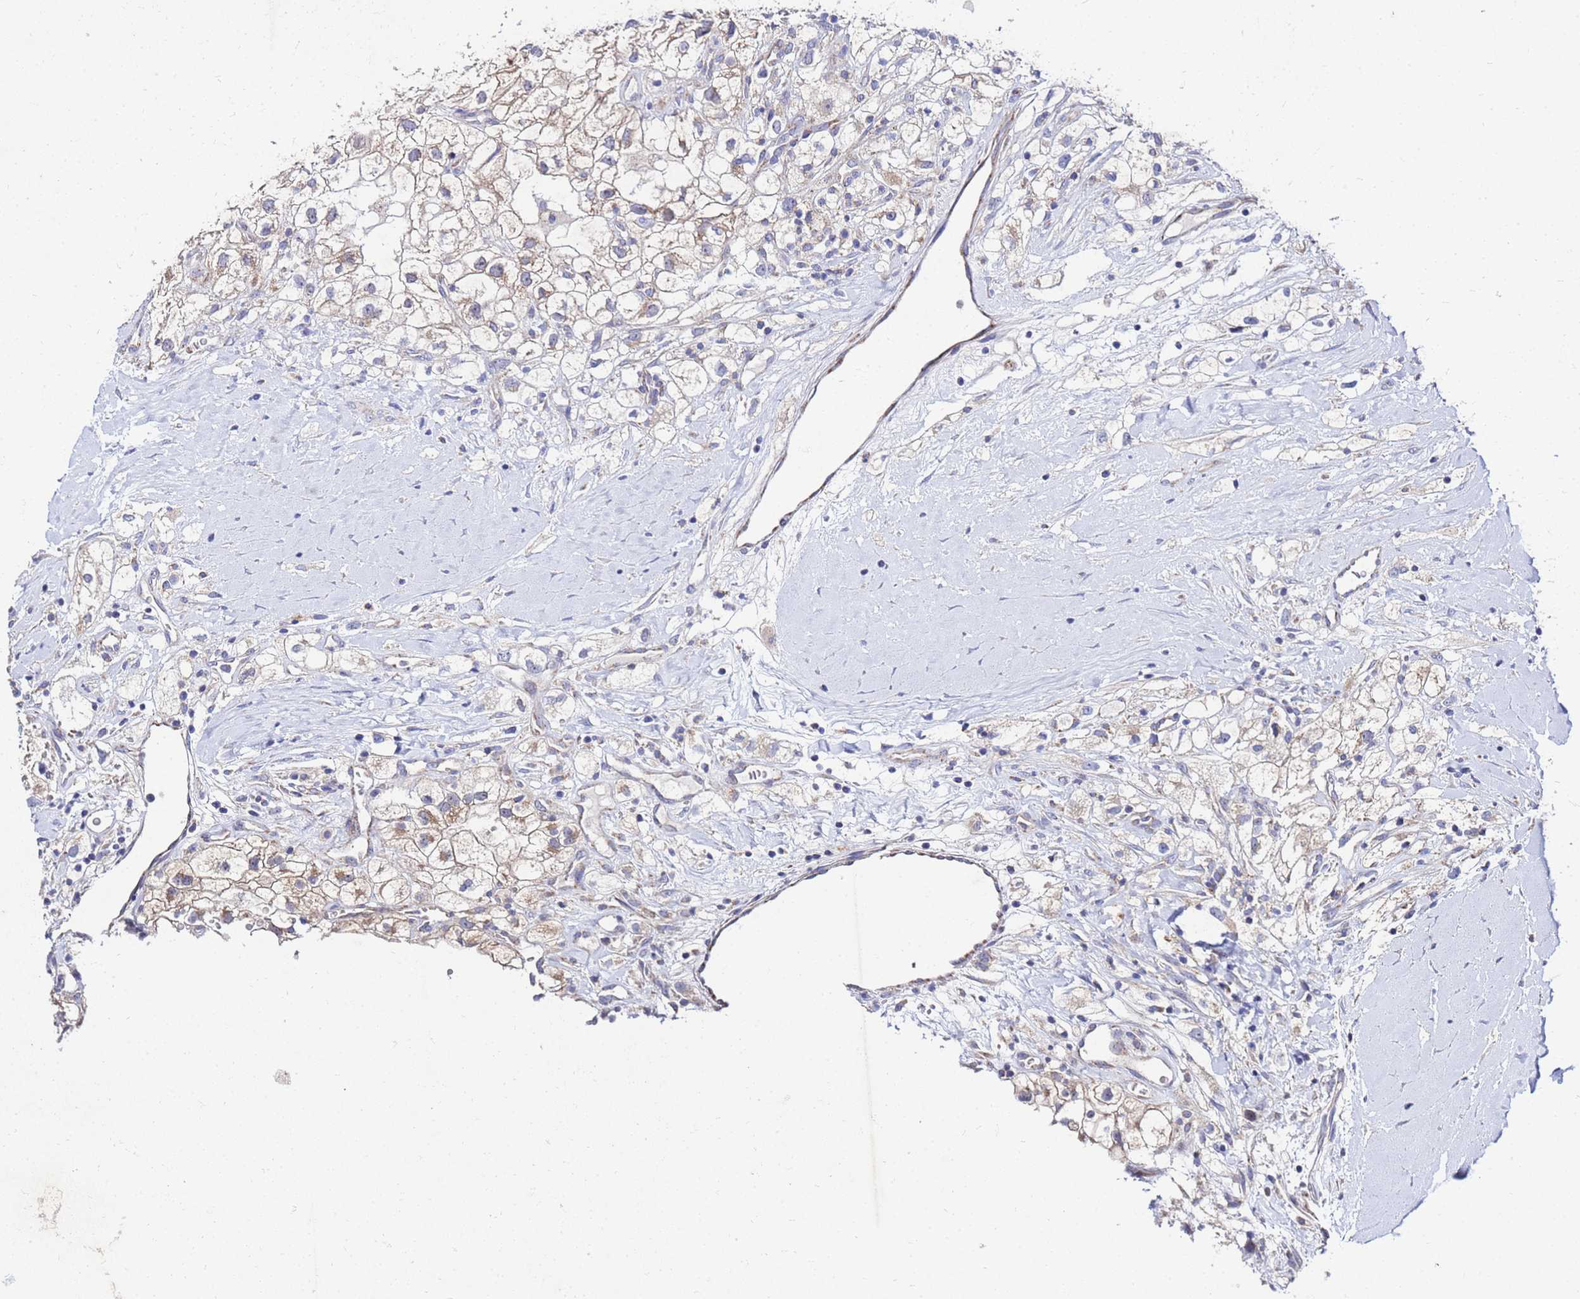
{"staining": {"intensity": "weak", "quantity": ">75%", "location": "cytoplasmic/membranous"}, "tissue": "renal cancer", "cell_type": "Tumor cells", "image_type": "cancer", "snomed": [{"axis": "morphology", "description": "Adenocarcinoma, NOS"}, {"axis": "topography", "description": "Kidney"}], "caption": "Immunohistochemical staining of human renal adenocarcinoma demonstrates low levels of weak cytoplasmic/membranous positivity in approximately >75% of tumor cells.", "gene": "FAHD2A", "patient": {"sex": "male", "age": 59}}